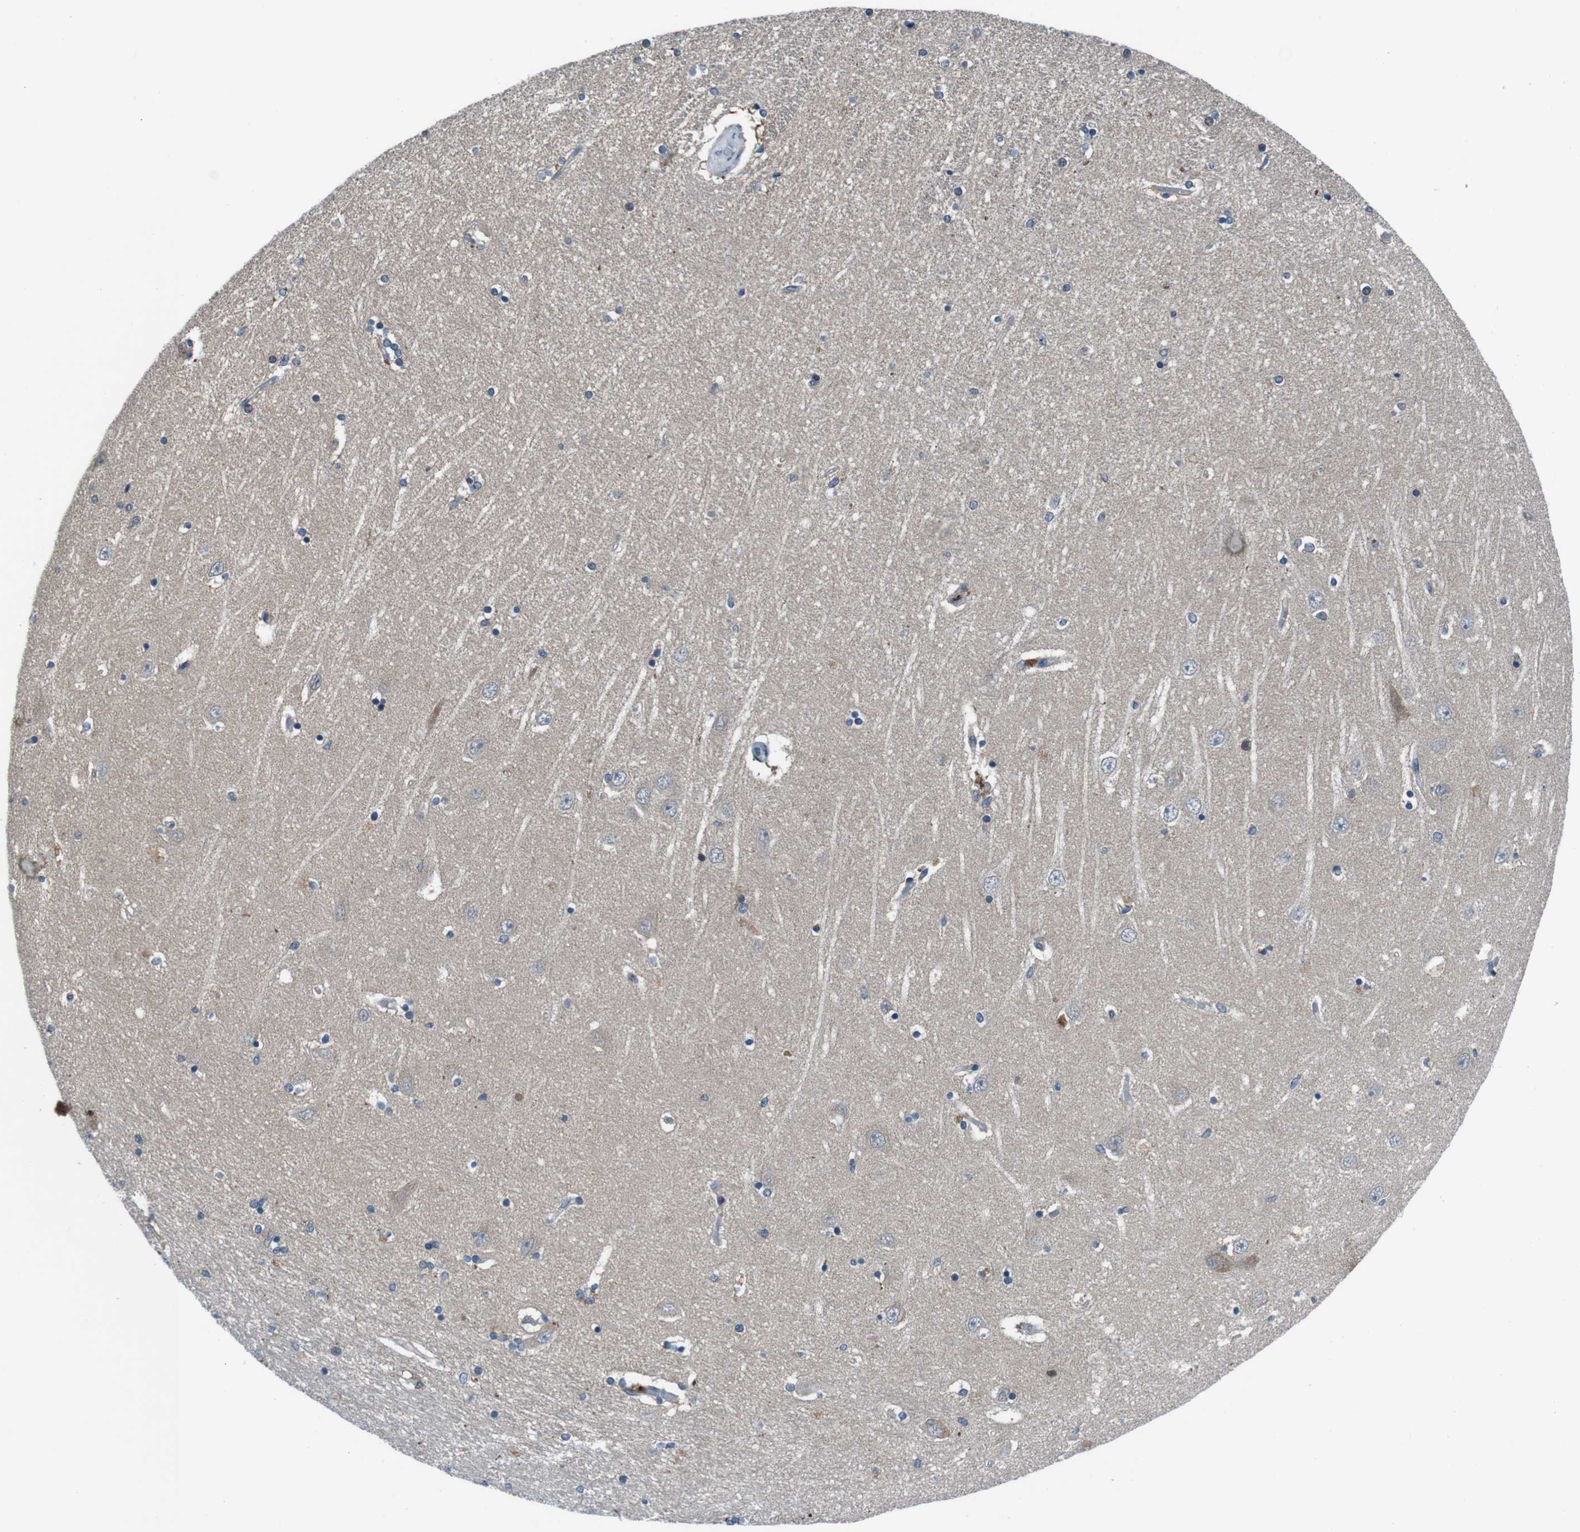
{"staining": {"intensity": "negative", "quantity": "none", "location": "none"}, "tissue": "hippocampus", "cell_type": "Glial cells", "image_type": "normal", "snomed": [{"axis": "morphology", "description": "Normal tissue, NOS"}, {"axis": "topography", "description": "Hippocampus"}], "caption": "The micrograph reveals no significant expression in glial cells of hippocampus. (Stains: DAB immunohistochemistry (IHC) with hematoxylin counter stain, Microscopy: brightfield microscopy at high magnification).", "gene": "LRP5", "patient": {"sex": "female", "age": 54}}